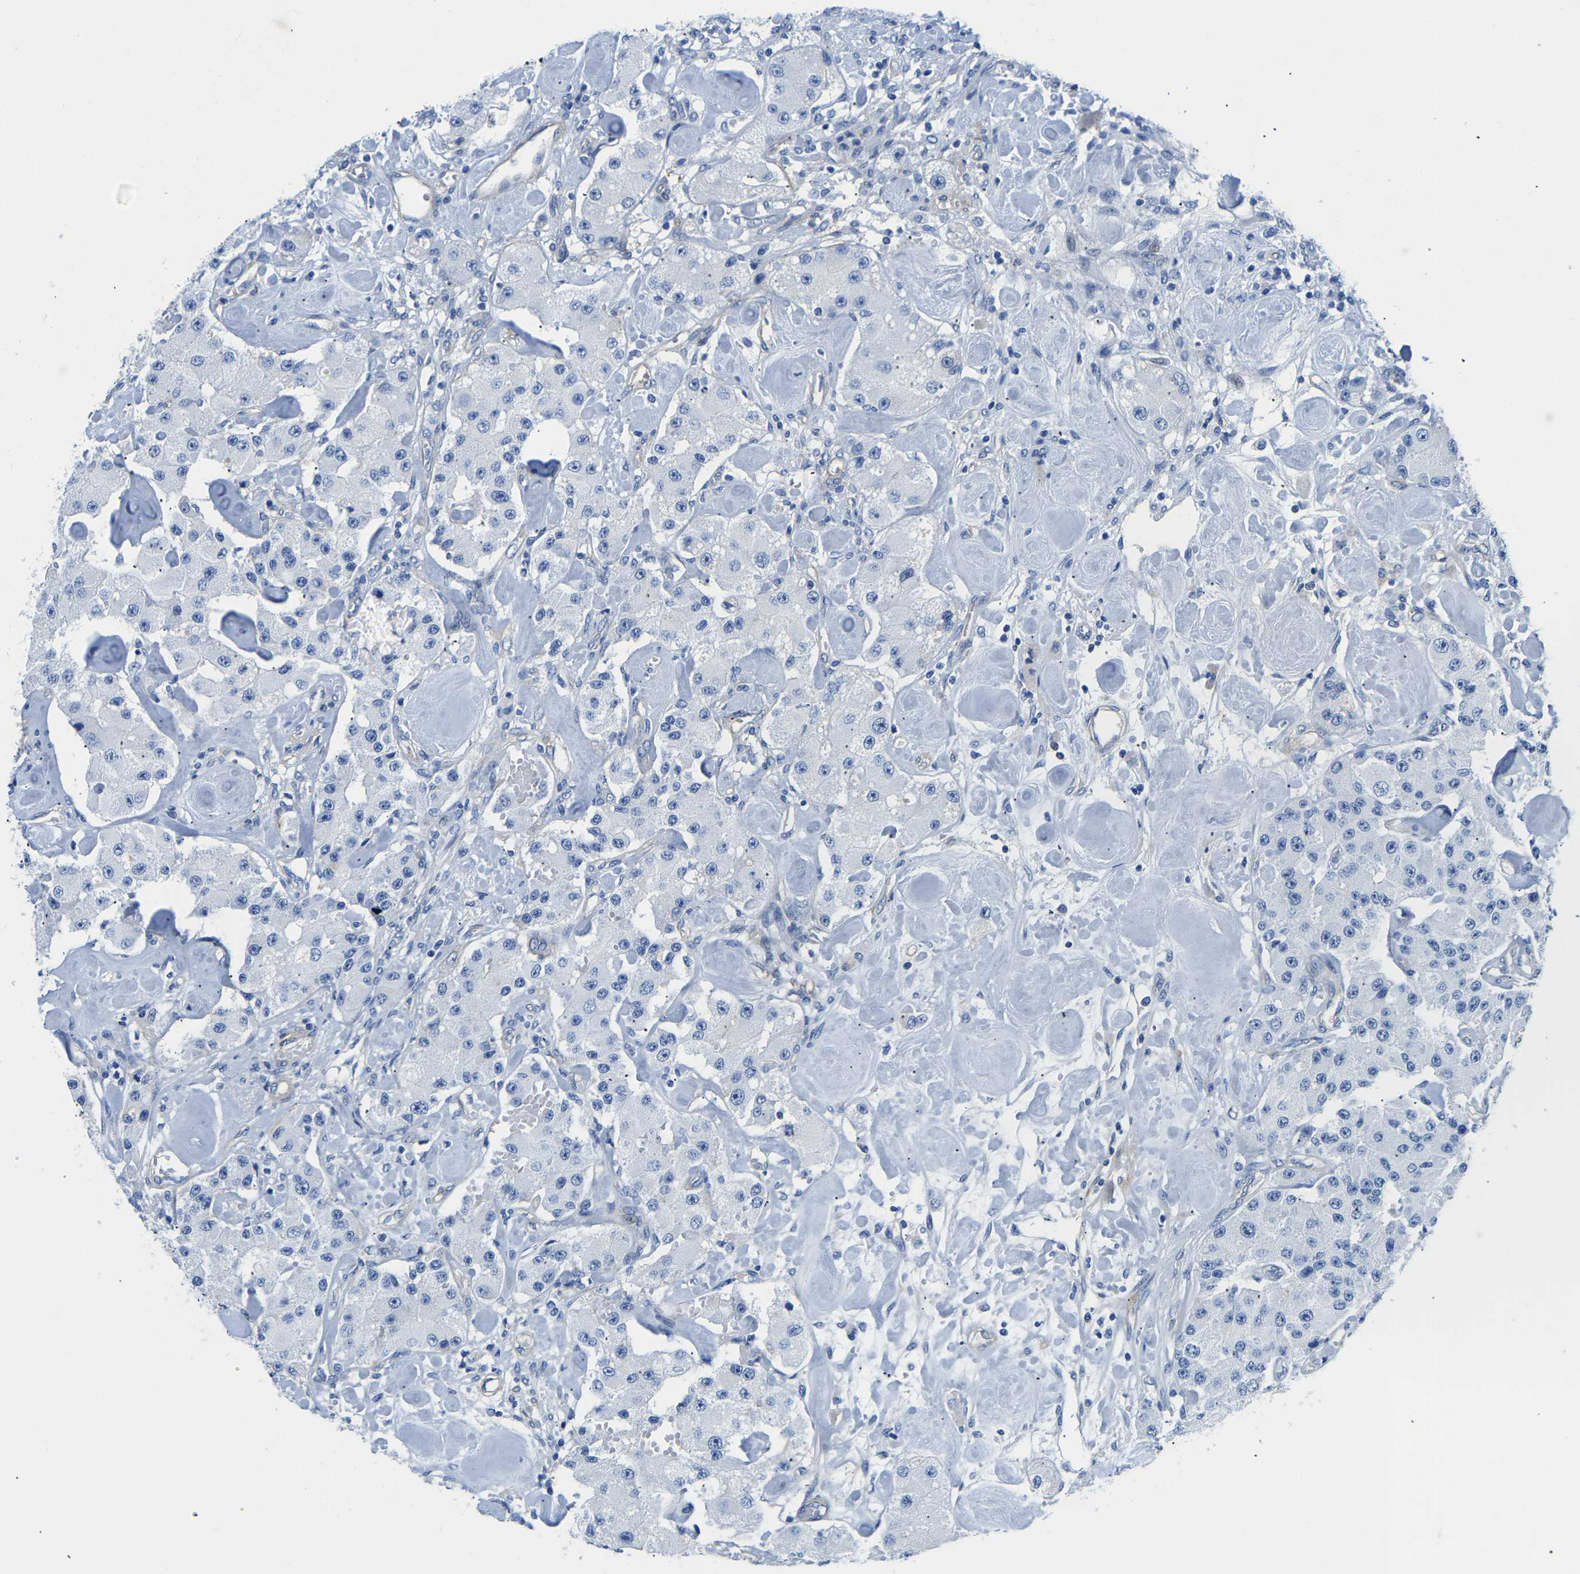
{"staining": {"intensity": "negative", "quantity": "none", "location": "none"}, "tissue": "carcinoid", "cell_type": "Tumor cells", "image_type": "cancer", "snomed": [{"axis": "morphology", "description": "Carcinoid, malignant, NOS"}, {"axis": "topography", "description": "Pancreas"}], "caption": "Malignant carcinoid was stained to show a protein in brown. There is no significant expression in tumor cells. (Stains: DAB (3,3'-diaminobenzidine) immunohistochemistry with hematoxylin counter stain, Microscopy: brightfield microscopy at high magnification).", "gene": "UPK3A", "patient": {"sex": "male", "age": 41}}